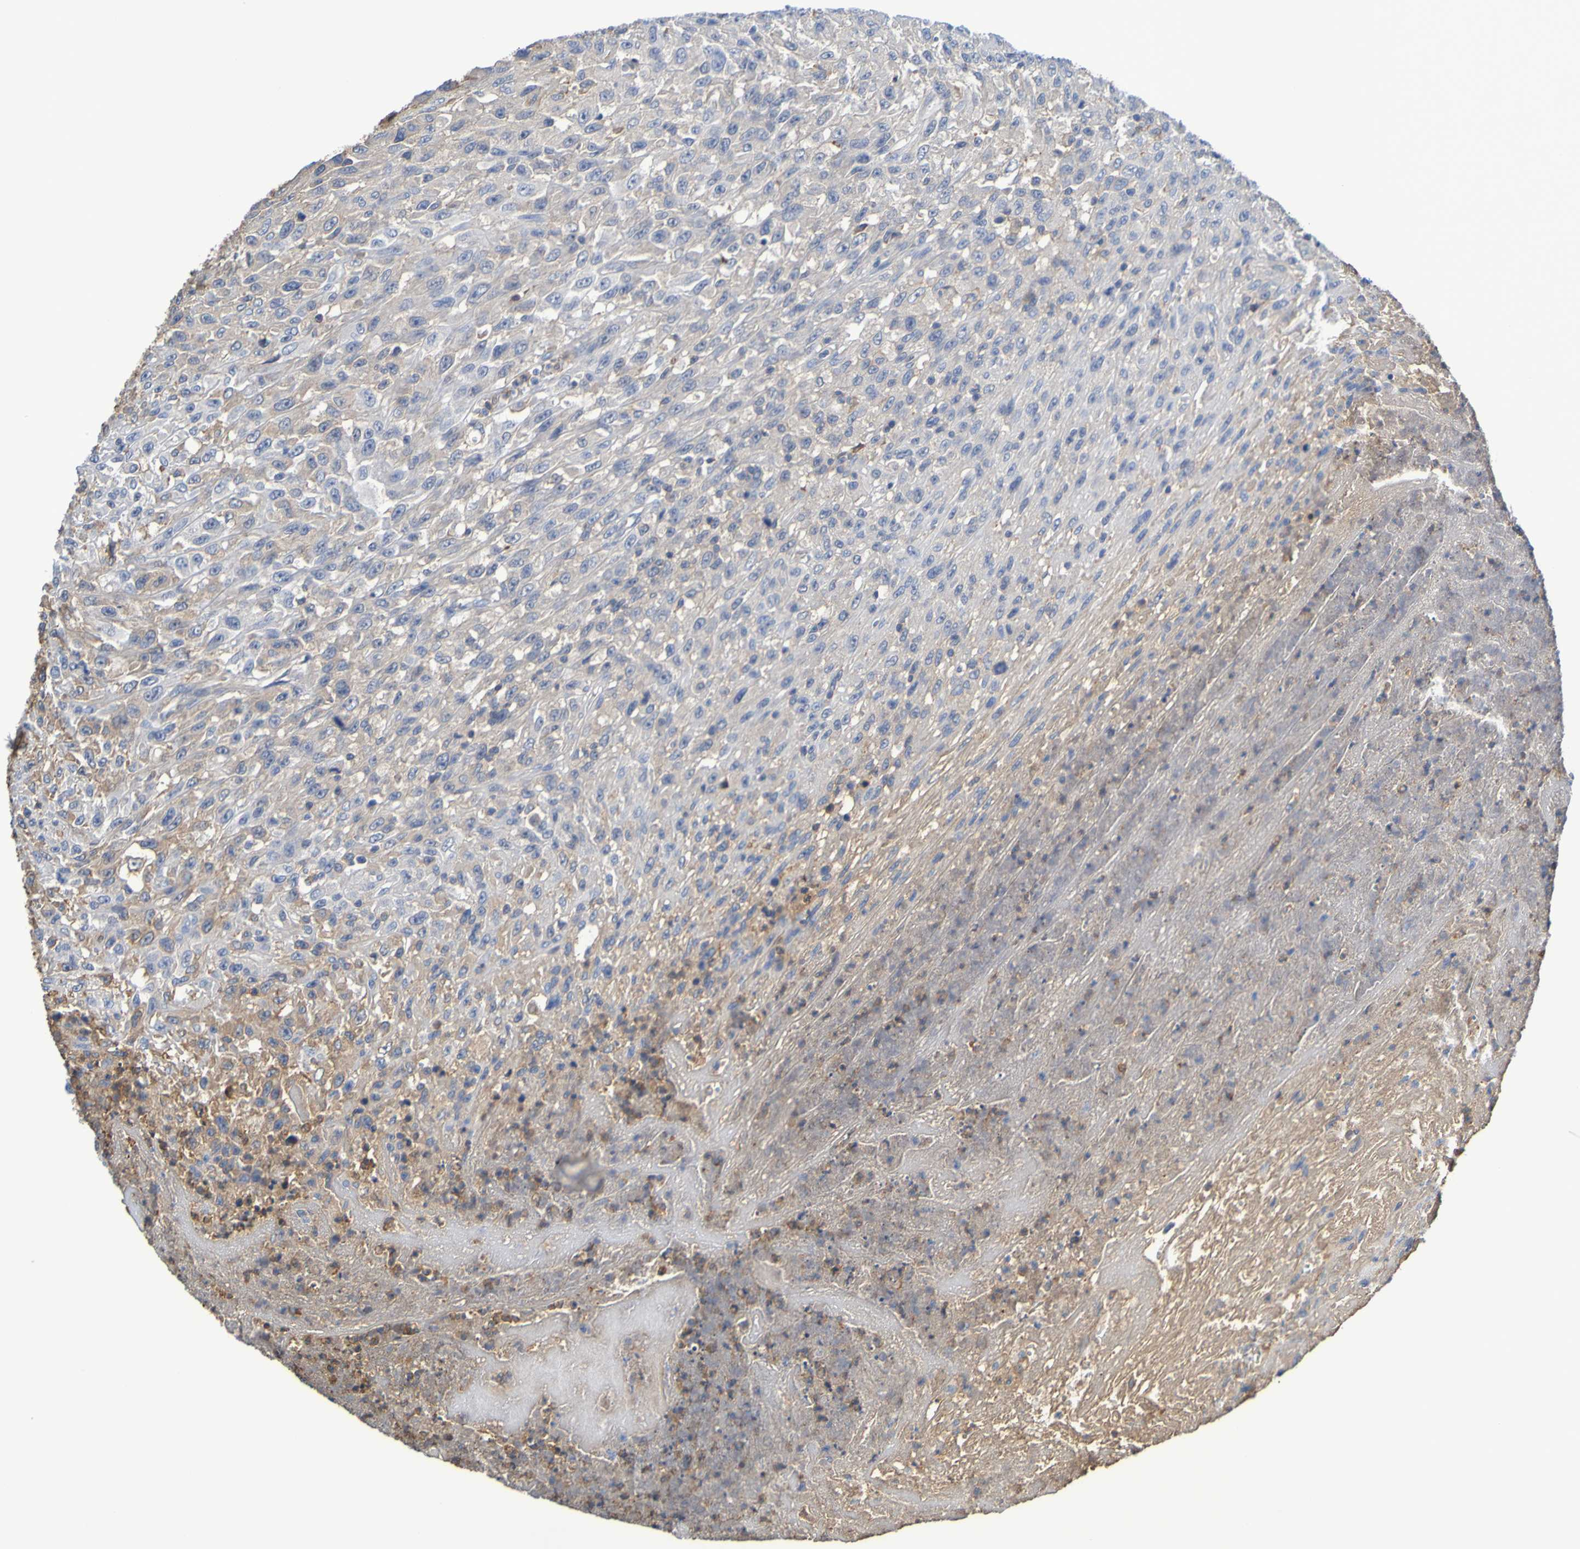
{"staining": {"intensity": "negative", "quantity": "none", "location": "none"}, "tissue": "urothelial cancer", "cell_type": "Tumor cells", "image_type": "cancer", "snomed": [{"axis": "morphology", "description": "Urothelial carcinoma, High grade"}, {"axis": "topography", "description": "Urinary bladder"}], "caption": "A histopathology image of human urothelial carcinoma (high-grade) is negative for staining in tumor cells.", "gene": "GAB3", "patient": {"sex": "male", "age": 66}}